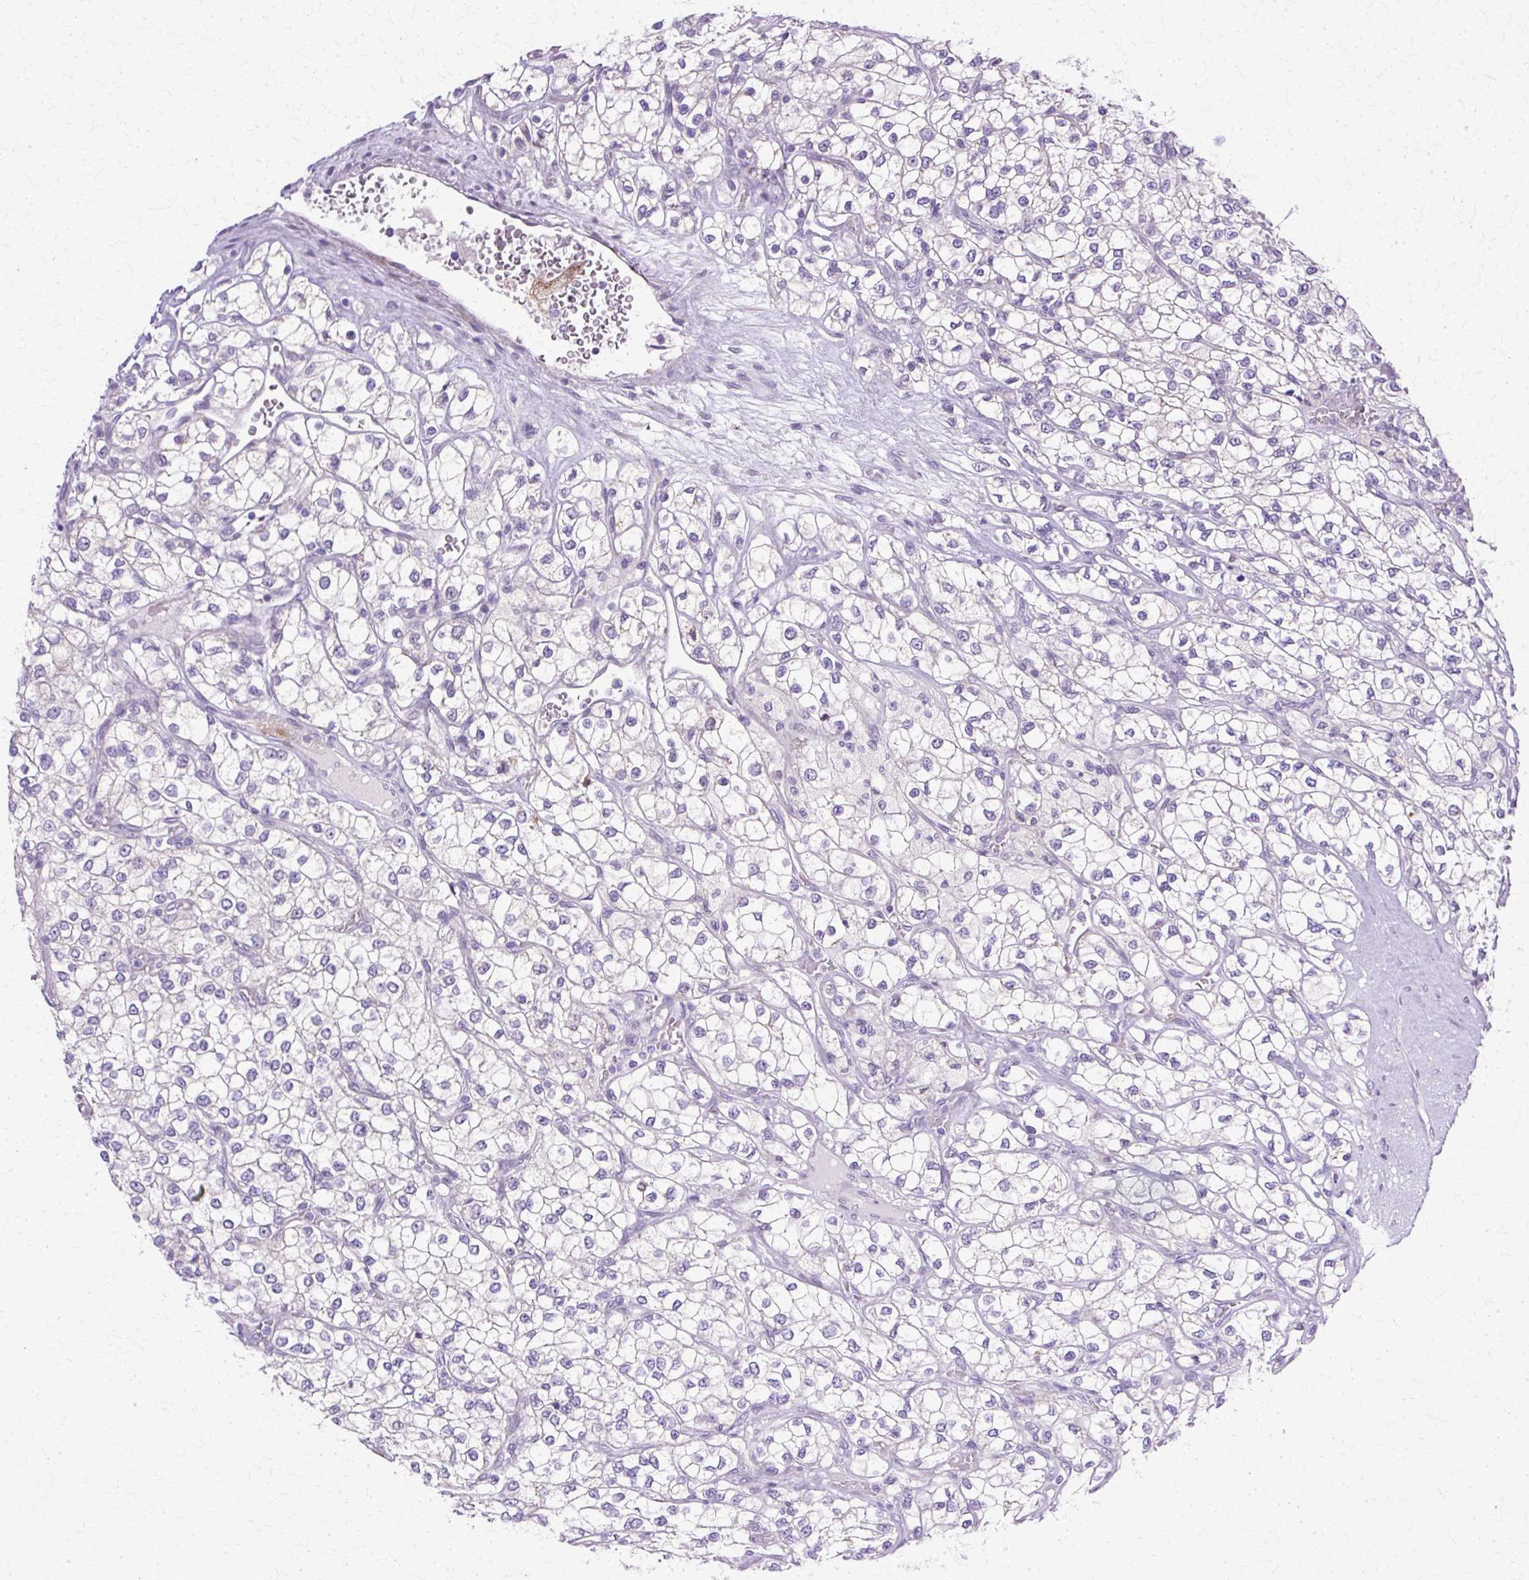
{"staining": {"intensity": "negative", "quantity": "none", "location": "none"}, "tissue": "renal cancer", "cell_type": "Tumor cells", "image_type": "cancer", "snomed": [{"axis": "morphology", "description": "Adenocarcinoma, NOS"}, {"axis": "topography", "description": "Kidney"}], "caption": "Tumor cells are negative for protein expression in human adenocarcinoma (renal).", "gene": "TBC1D3G", "patient": {"sex": "male", "age": 80}}